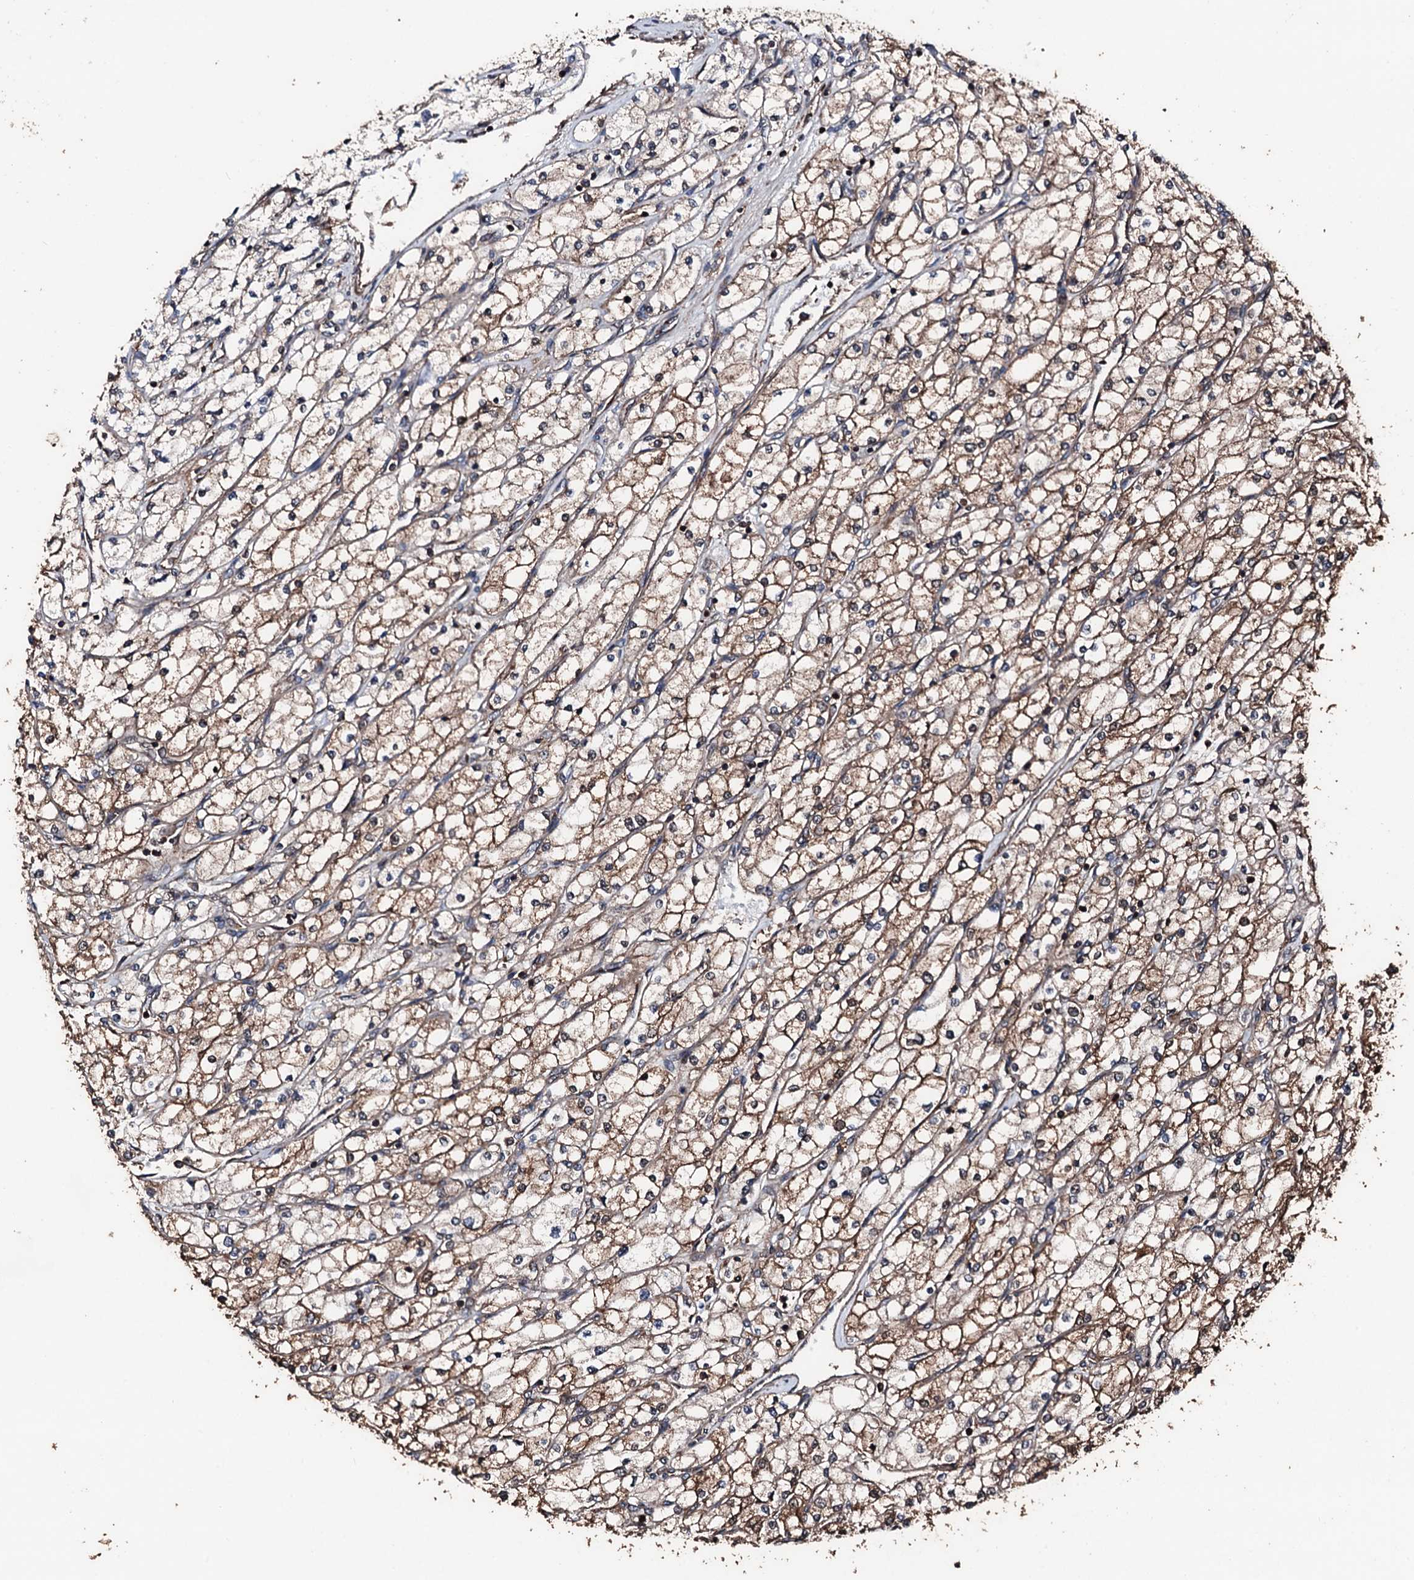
{"staining": {"intensity": "moderate", "quantity": ">75%", "location": "cytoplasmic/membranous"}, "tissue": "renal cancer", "cell_type": "Tumor cells", "image_type": "cancer", "snomed": [{"axis": "morphology", "description": "Adenocarcinoma, NOS"}, {"axis": "topography", "description": "Kidney"}], "caption": "Immunohistochemical staining of renal cancer exhibits moderate cytoplasmic/membranous protein staining in about >75% of tumor cells.", "gene": "KIF18A", "patient": {"sex": "male", "age": 80}}